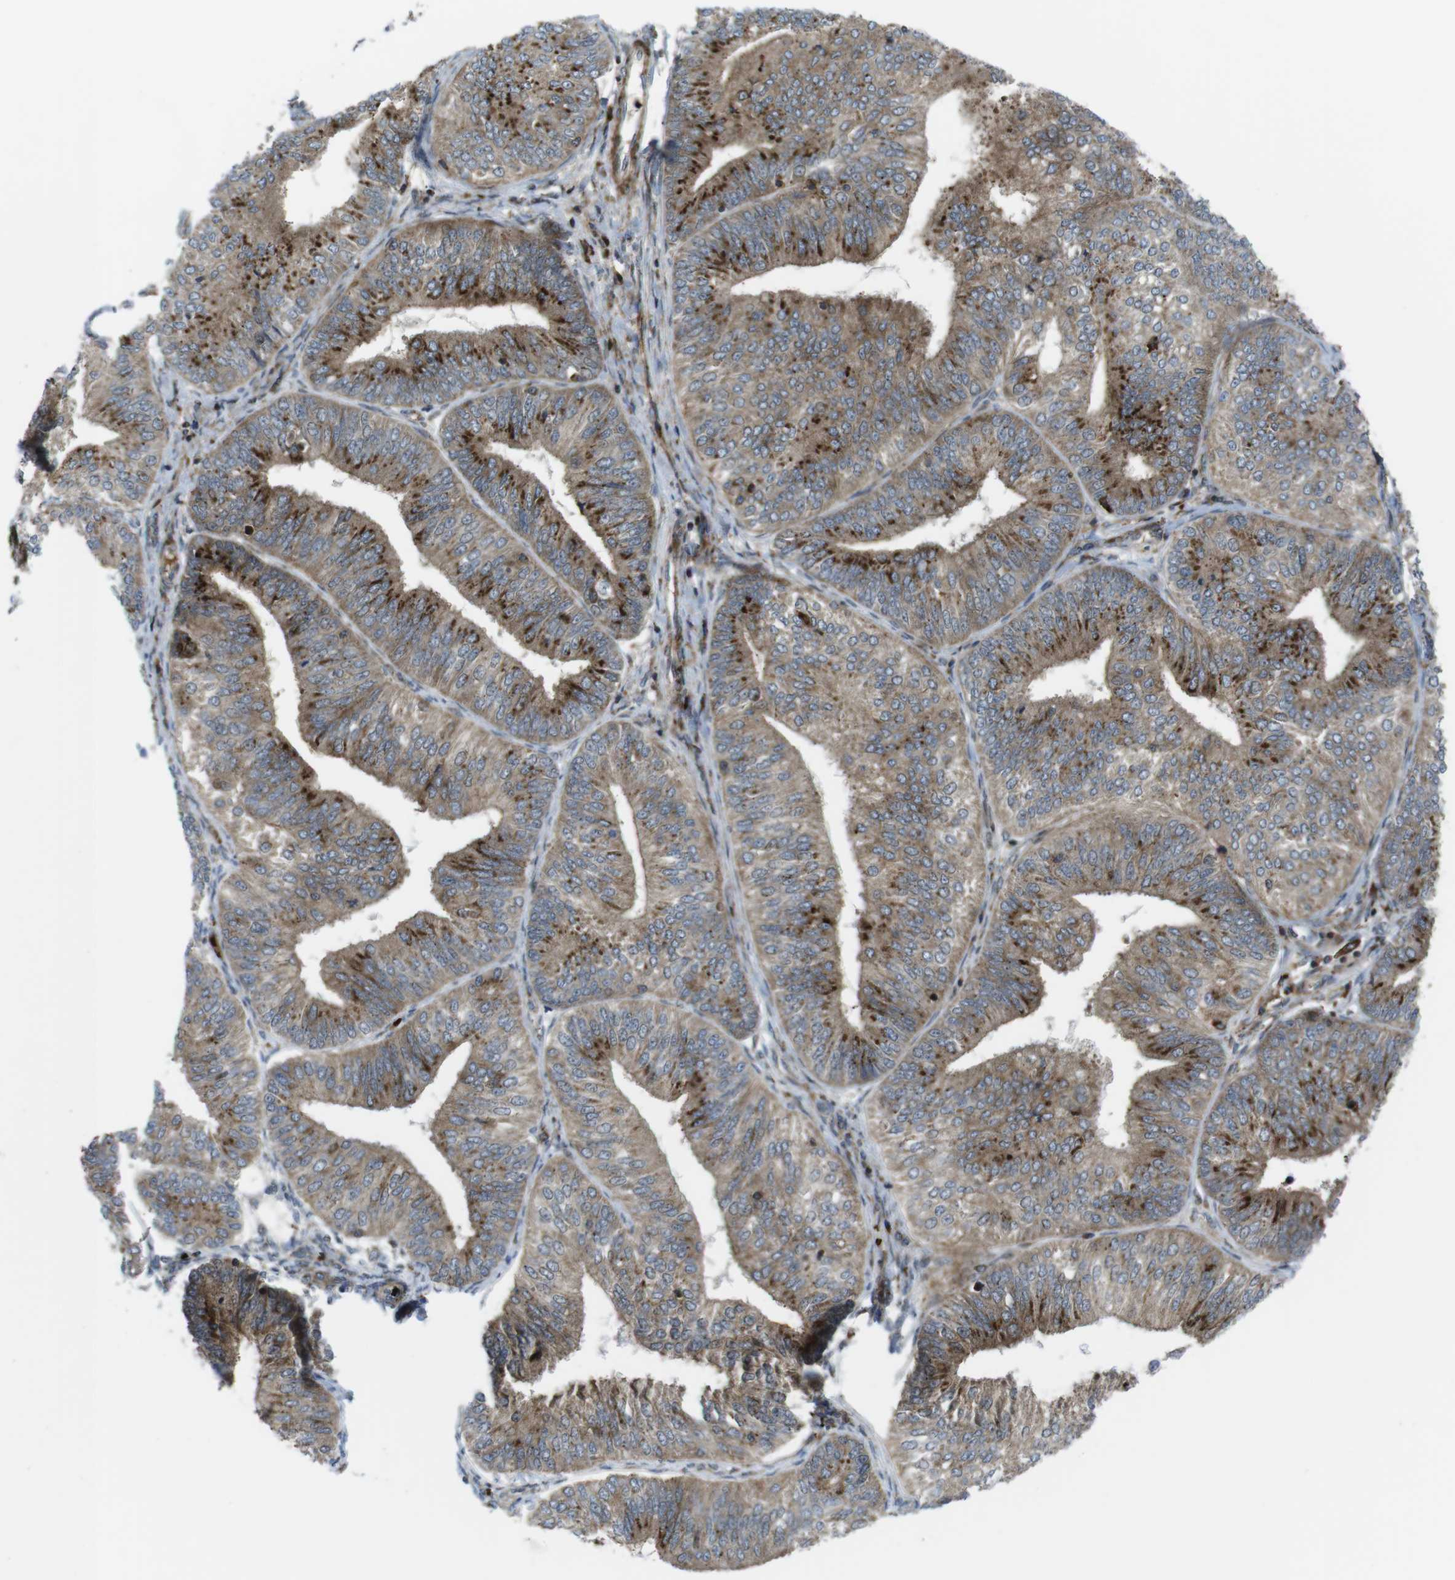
{"staining": {"intensity": "moderate", "quantity": ">75%", "location": "cytoplasmic/membranous"}, "tissue": "endometrial cancer", "cell_type": "Tumor cells", "image_type": "cancer", "snomed": [{"axis": "morphology", "description": "Adenocarcinoma, NOS"}, {"axis": "topography", "description": "Endometrium"}], "caption": "Immunohistochemical staining of human endometrial cancer exhibits moderate cytoplasmic/membranous protein expression in about >75% of tumor cells.", "gene": "CUL7", "patient": {"sex": "female", "age": 58}}